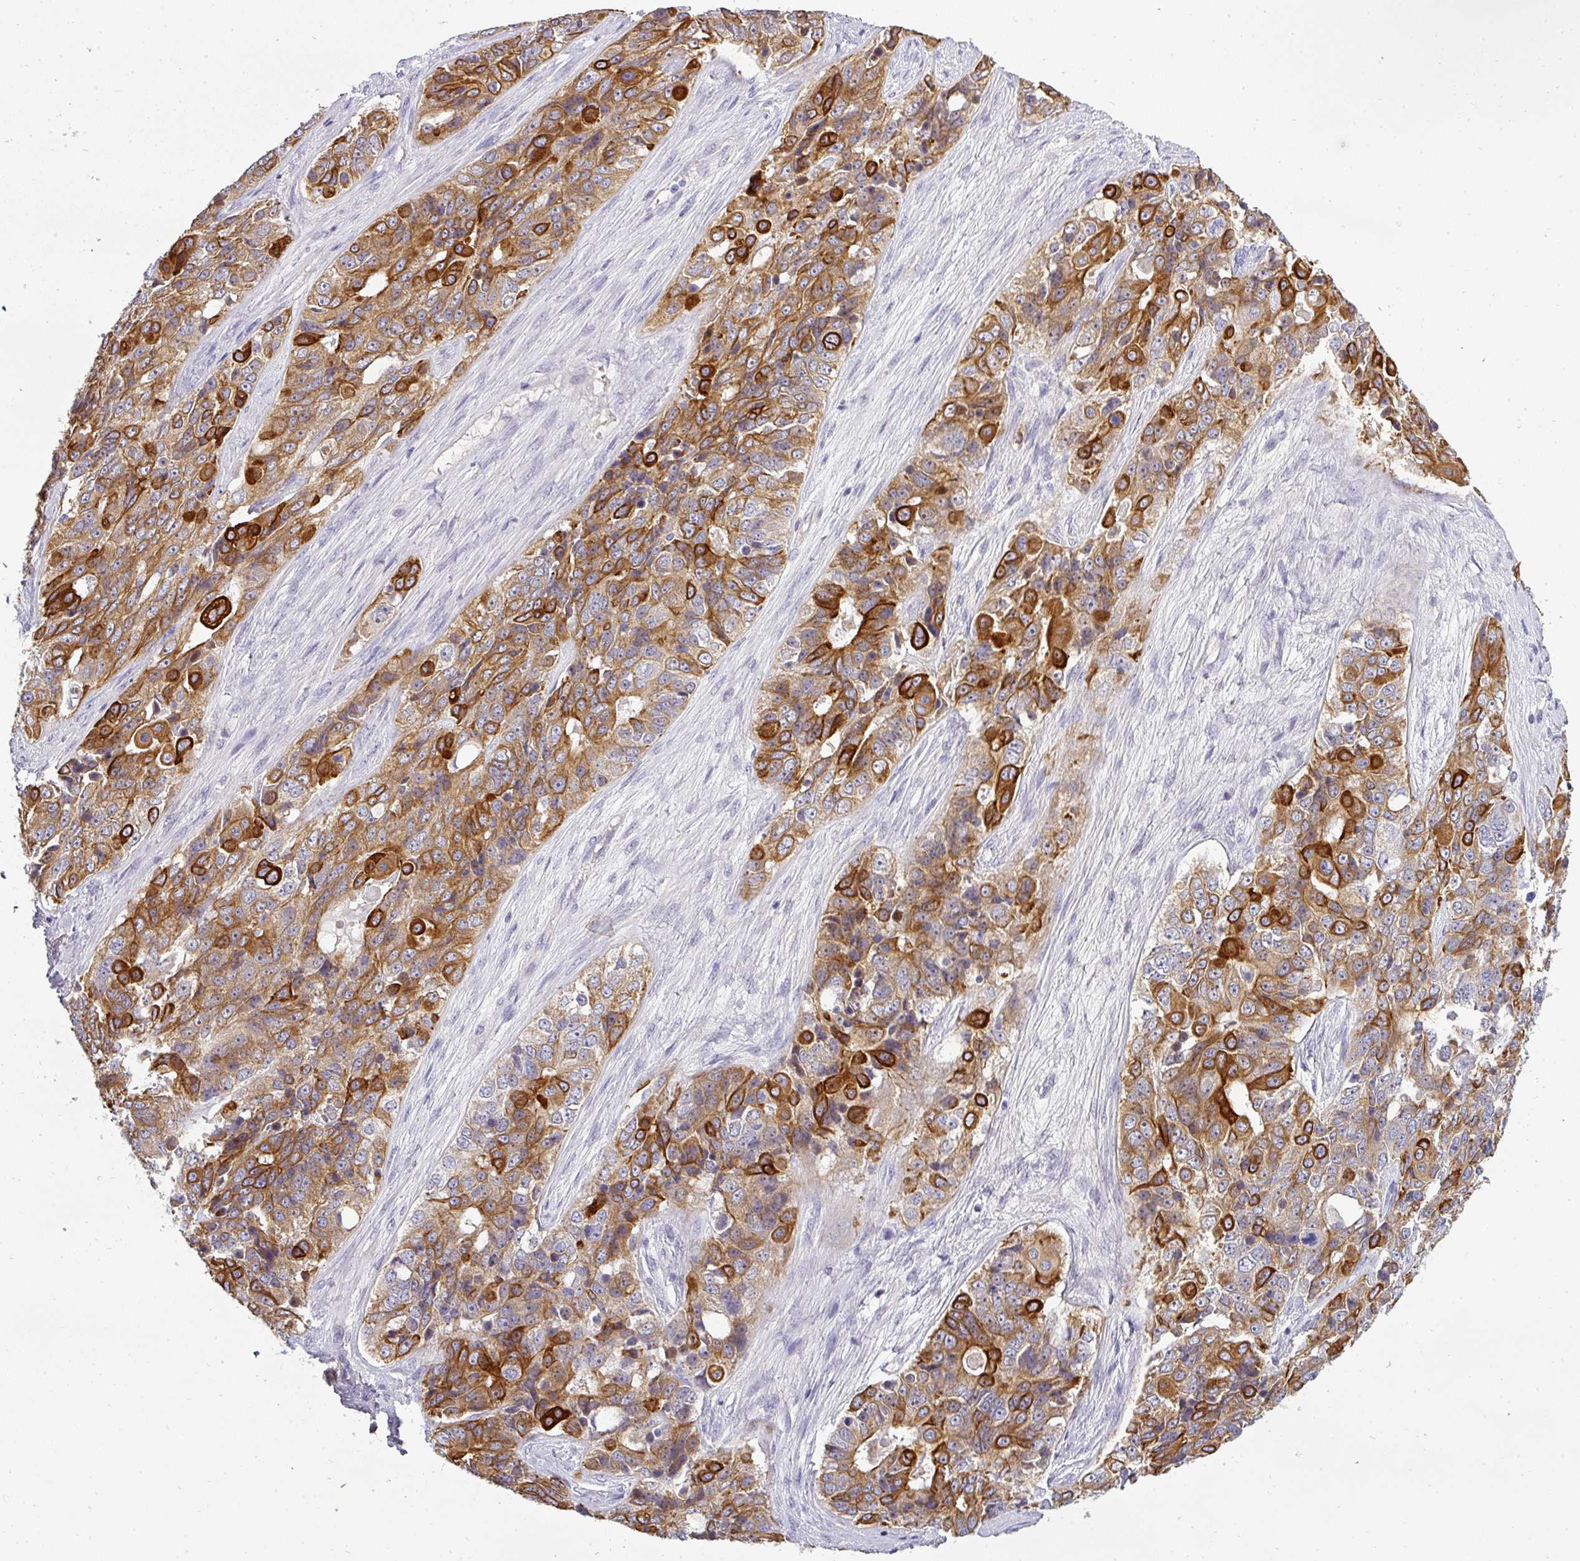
{"staining": {"intensity": "strong", "quantity": ">75%", "location": "cytoplasmic/membranous"}, "tissue": "ovarian cancer", "cell_type": "Tumor cells", "image_type": "cancer", "snomed": [{"axis": "morphology", "description": "Carcinoma, endometroid"}, {"axis": "topography", "description": "Ovary"}], "caption": "Ovarian cancer (endometroid carcinoma) stained for a protein (brown) displays strong cytoplasmic/membranous positive positivity in about >75% of tumor cells.", "gene": "ASXL3", "patient": {"sex": "female", "age": 51}}